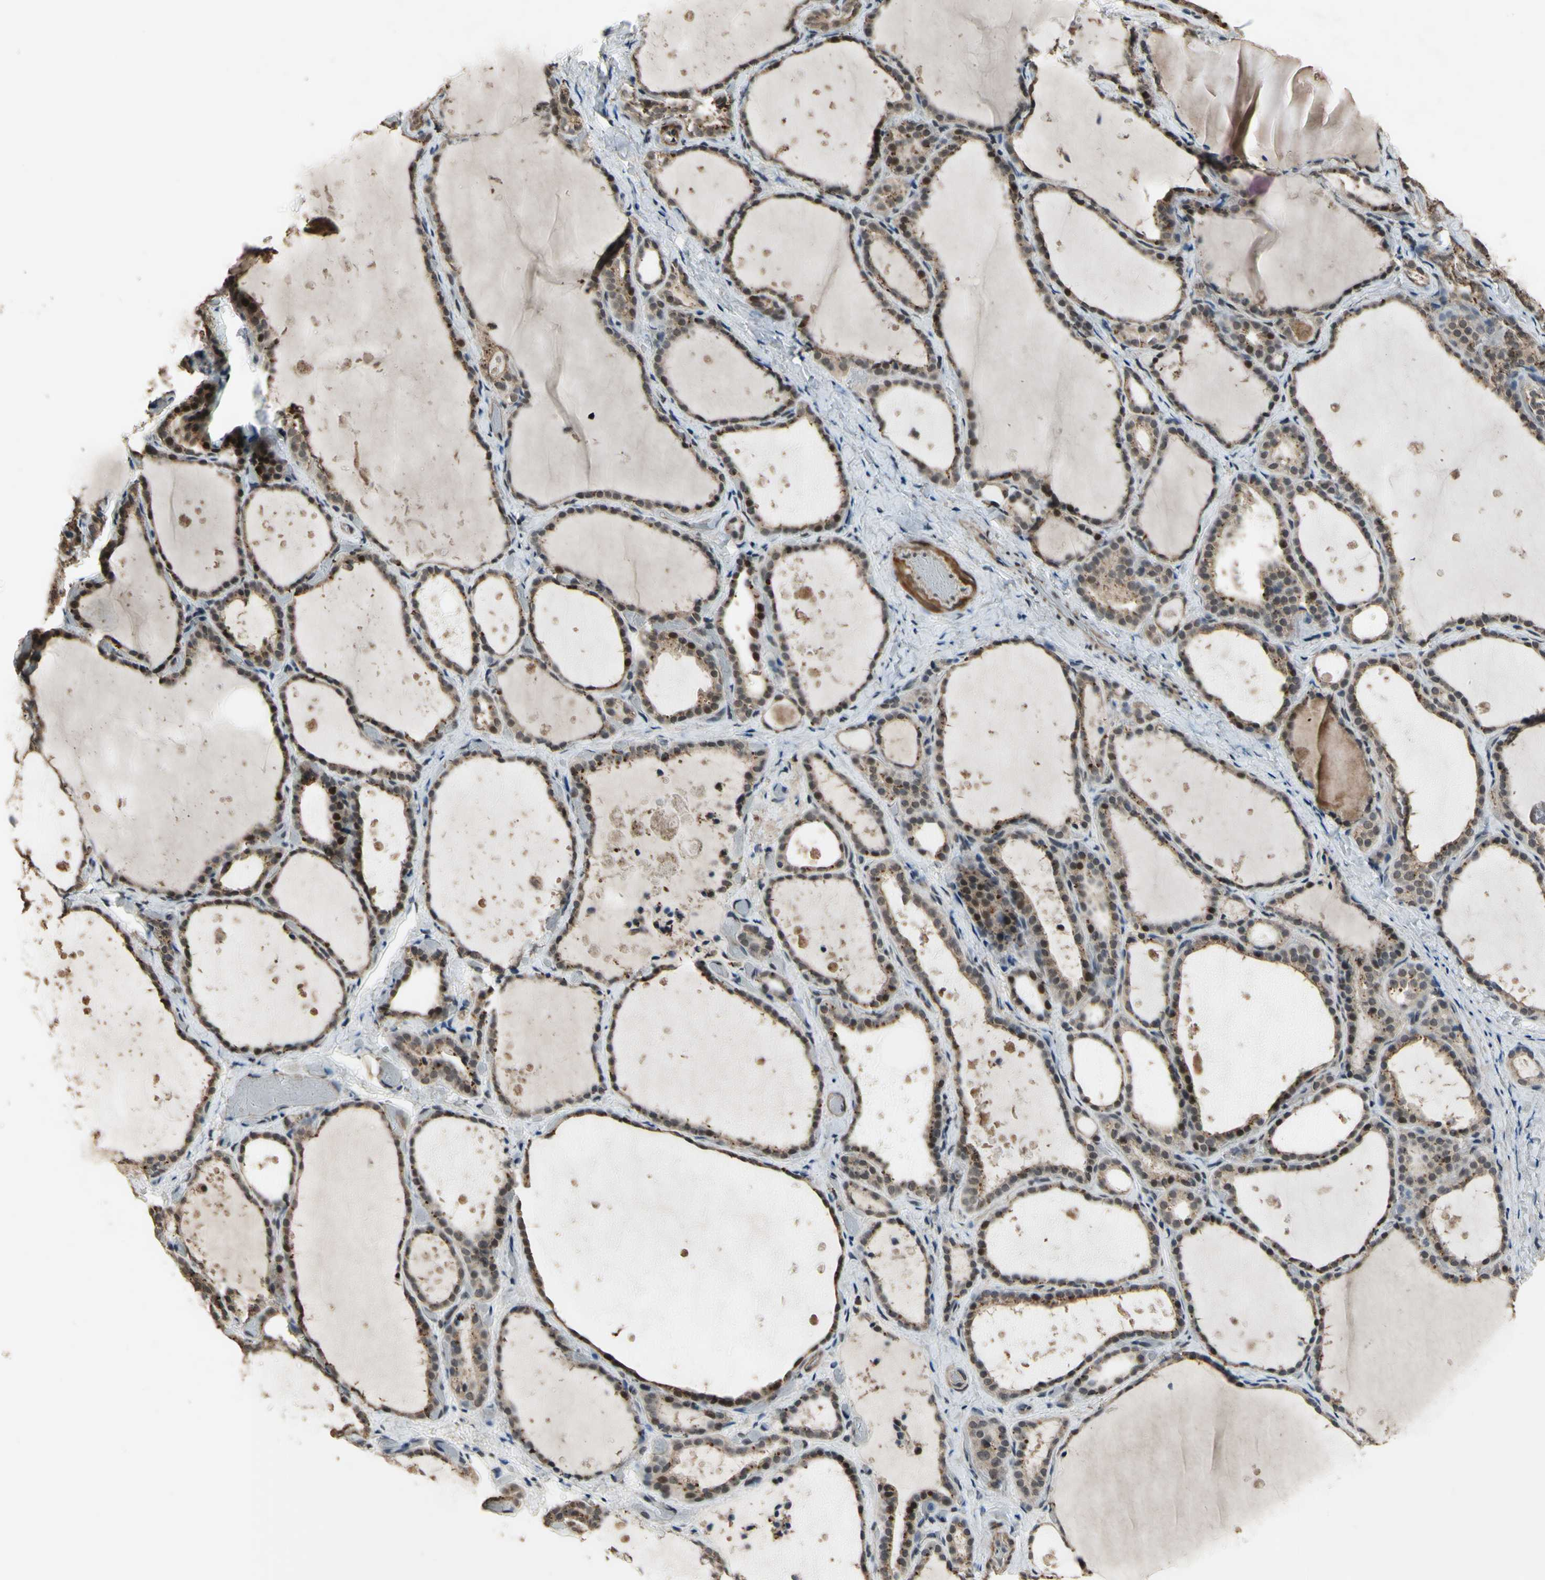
{"staining": {"intensity": "moderate", "quantity": ">75%", "location": "cytoplasmic/membranous,nuclear"}, "tissue": "thyroid gland", "cell_type": "Glandular cells", "image_type": "normal", "snomed": [{"axis": "morphology", "description": "Normal tissue, NOS"}, {"axis": "topography", "description": "Thyroid gland"}], "caption": "Brown immunohistochemical staining in unremarkable human thyroid gland reveals moderate cytoplasmic/membranous,nuclear expression in approximately >75% of glandular cells.", "gene": "ZNF174", "patient": {"sex": "female", "age": 44}}